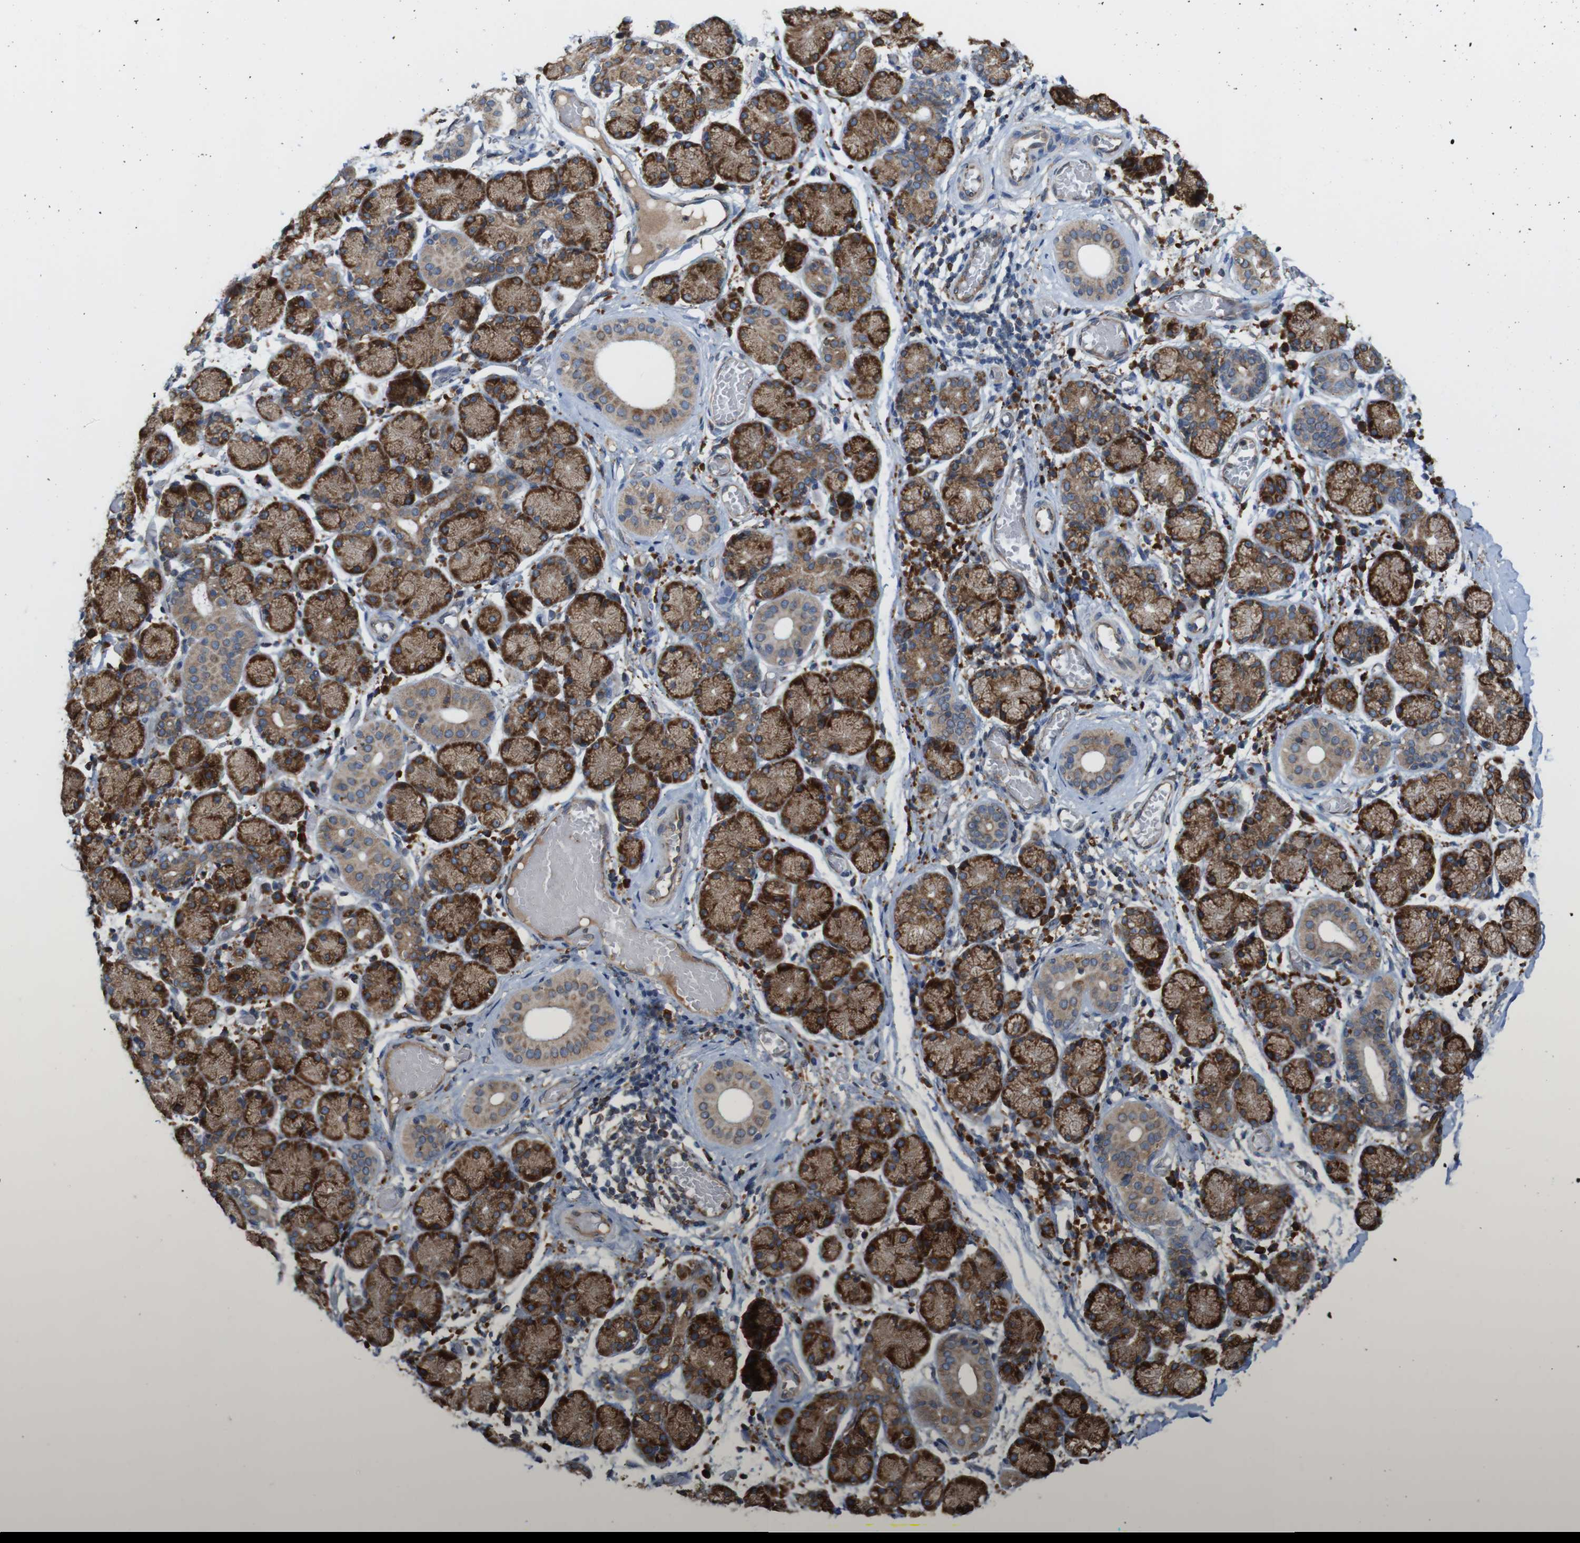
{"staining": {"intensity": "strong", "quantity": ">75%", "location": "cytoplasmic/membranous"}, "tissue": "salivary gland", "cell_type": "Glandular cells", "image_type": "normal", "snomed": [{"axis": "morphology", "description": "Normal tissue, NOS"}, {"axis": "topography", "description": "Salivary gland"}], "caption": "An immunohistochemistry histopathology image of benign tissue is shown. Protein staining in brown highlights strong cytoplasmic/membranous positivity in salivary gland within glandular cells. The staining was performed using DAB (3,3'-diaminobenzidine) to visualize the protein expression in brown, while the nuclei were stained in blue with hematoxylin (Magnification: 20x).", "gene": "UGGT1", "patient": {"sex": "female", "age": 24}}